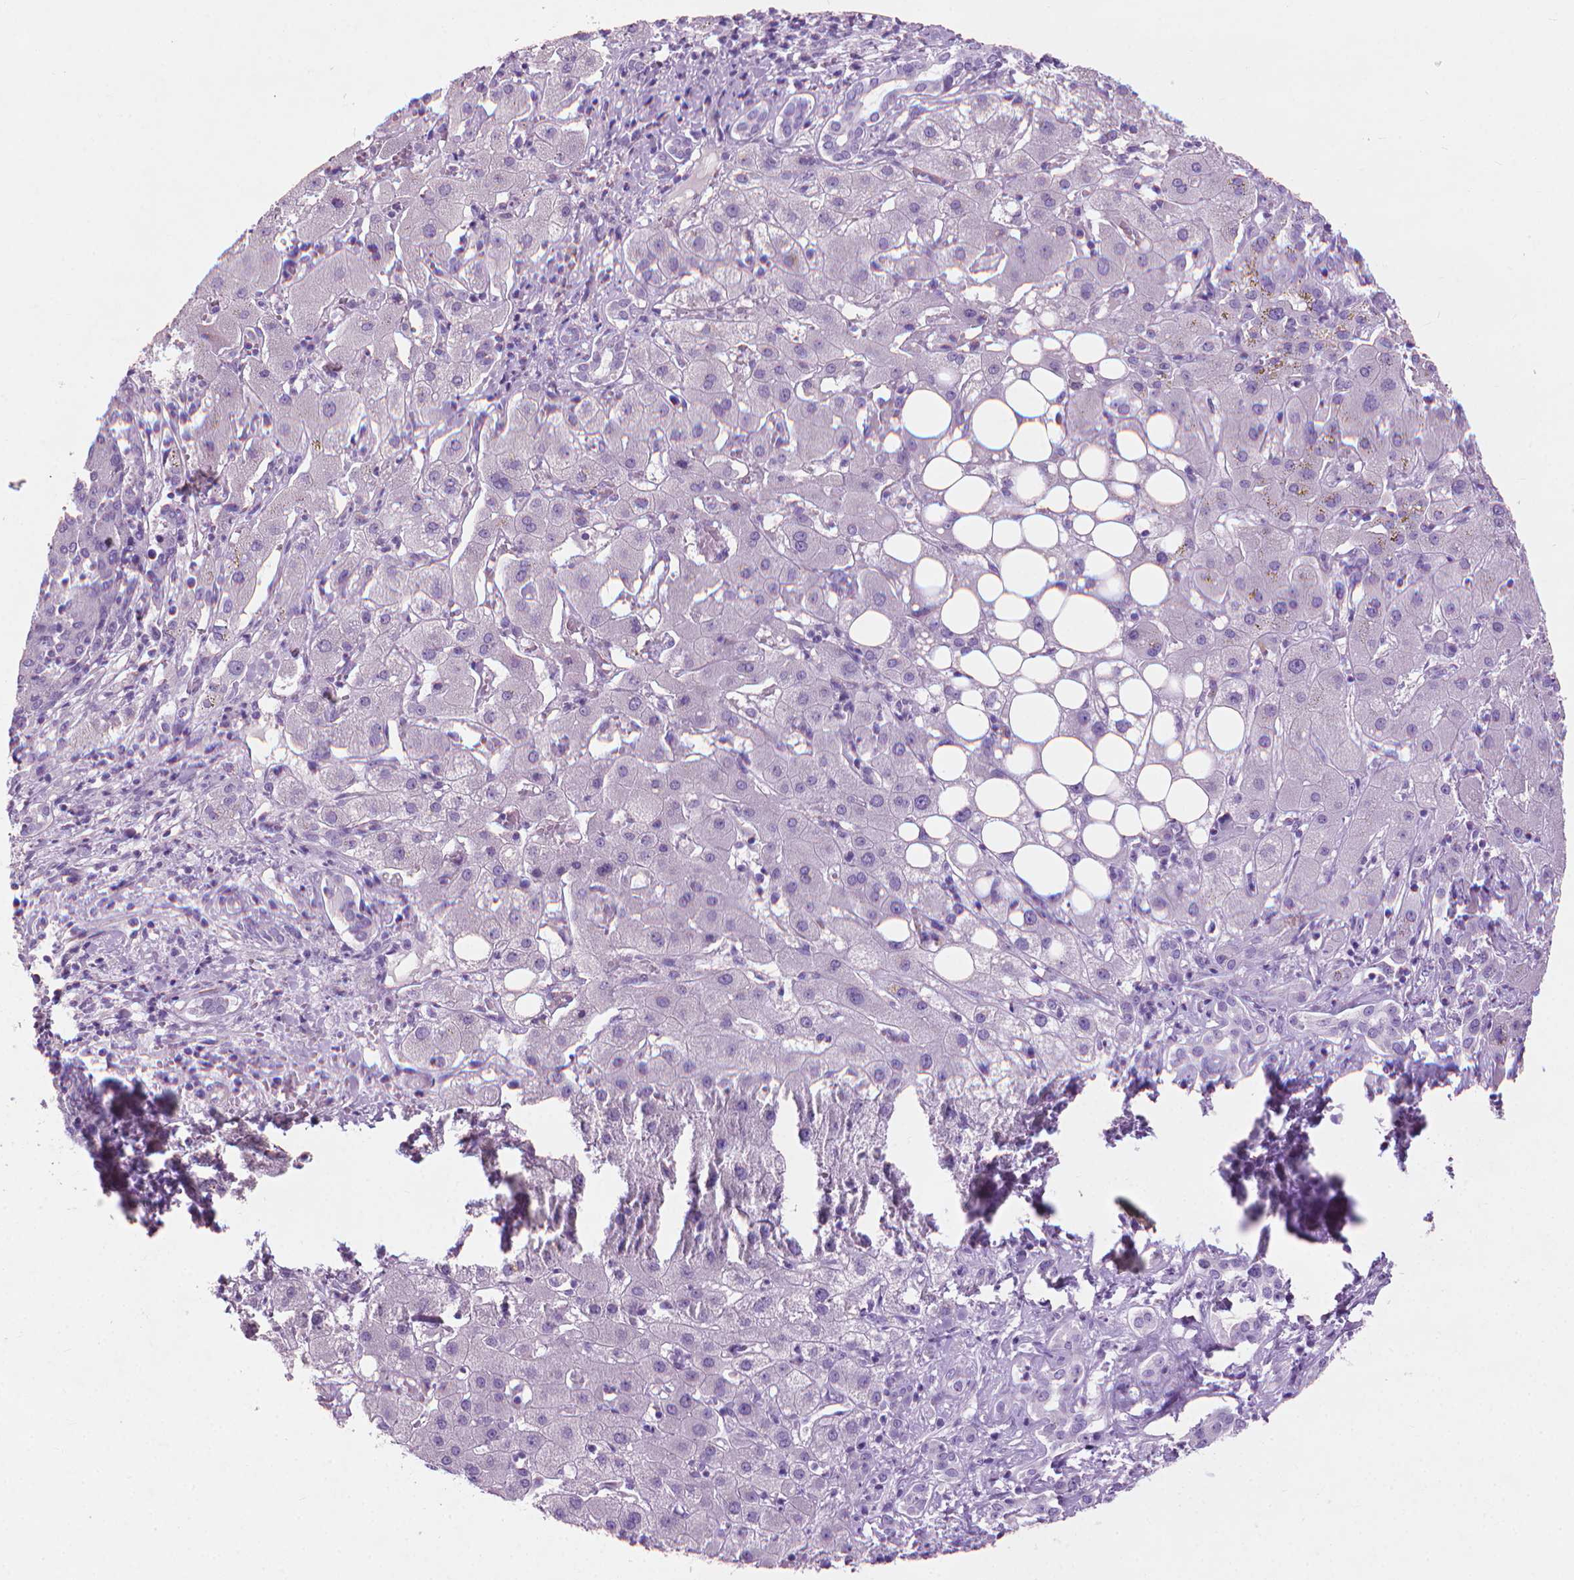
{"staining": {"intensity": "negative", "quantity": "none", "location": "none"}, "tissue": "liver cancer", "cell_type": "Tumor cells", "image_type": "cancer", "snomed": [{"axis": "morphology", "description": "Carcinoma, Hepatocellular, NOS"}, {"axis": "topography", "description": "Liver"}], "caption": "Immunohistochemistry (IHC) photomicrograph of neoplastic tissue: liver cancer stained with DAB (3,3'-diaminobenzidine) displays no significant protein positivity in tumor cells. Nuclei are stained in blue.", "gene": "KRT73", "patient": {"sex": "male", "age": 65}}